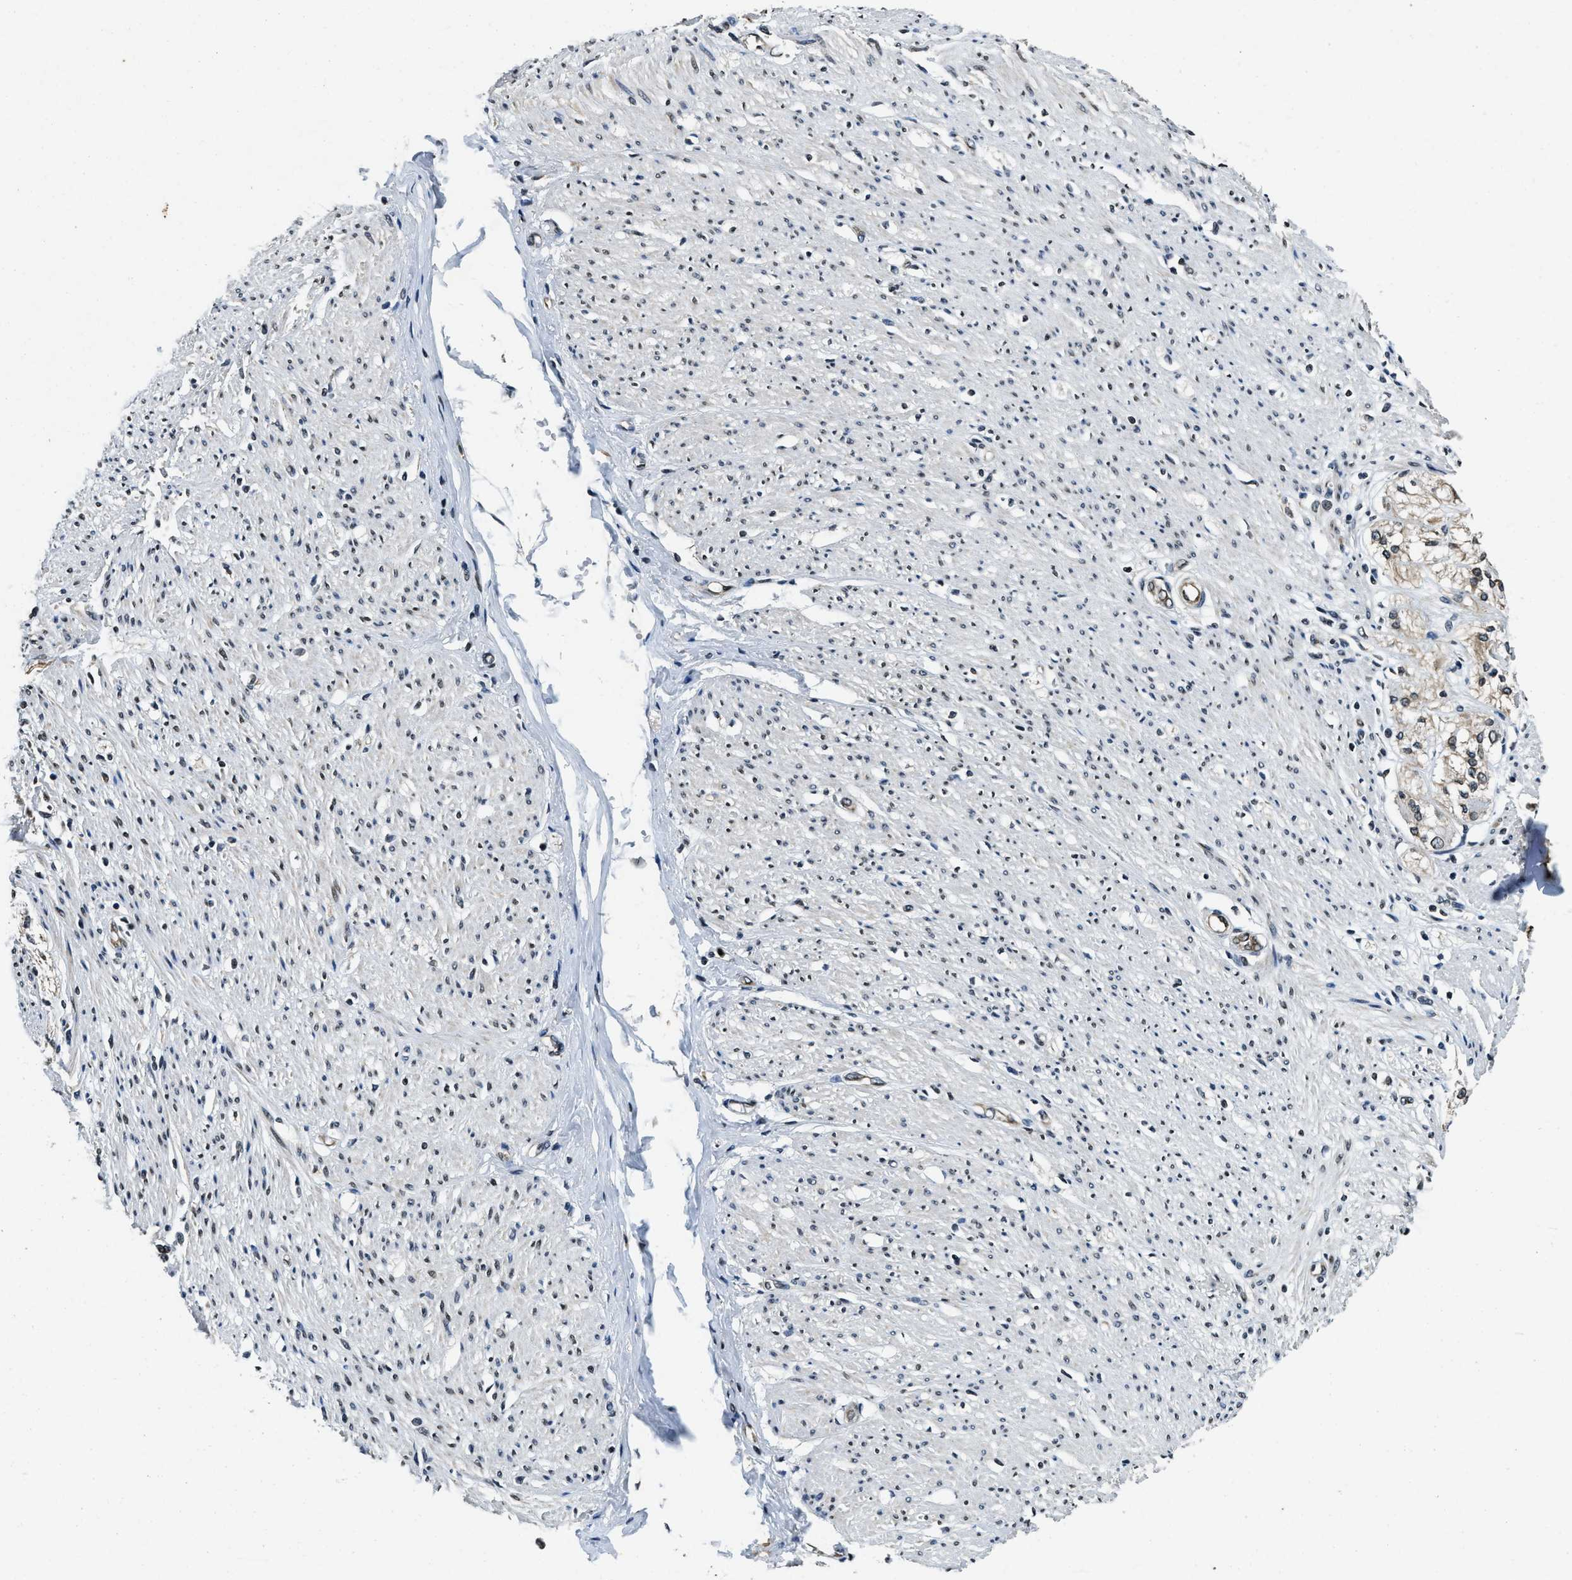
{"staining": {"intensity": "moderate", "quantity": ">75%", "location": "nuclear"}, "tissue": "adipose tissue", "cell_type": "Adipocytes", "image_type": "normal", "snomed": [{"axis": "morphology", "description": "Normal tissue, NOS"}, {"axis": "morphology", "description": "Adenocarcinoma, NOS"}, {"axis": "topography", "description": "Colon"}, {"axis": "topography", "description": "Peripheral nerve tissue"}], "caption": "Approximately >75% of adipocytes in benign human adipose tissue exhibit moderate nuclear protein expression as visualized by brown immunohistochemical staining.", "gene": "ZC3HC1", "patient": {"sex": "male", "age": 14}}